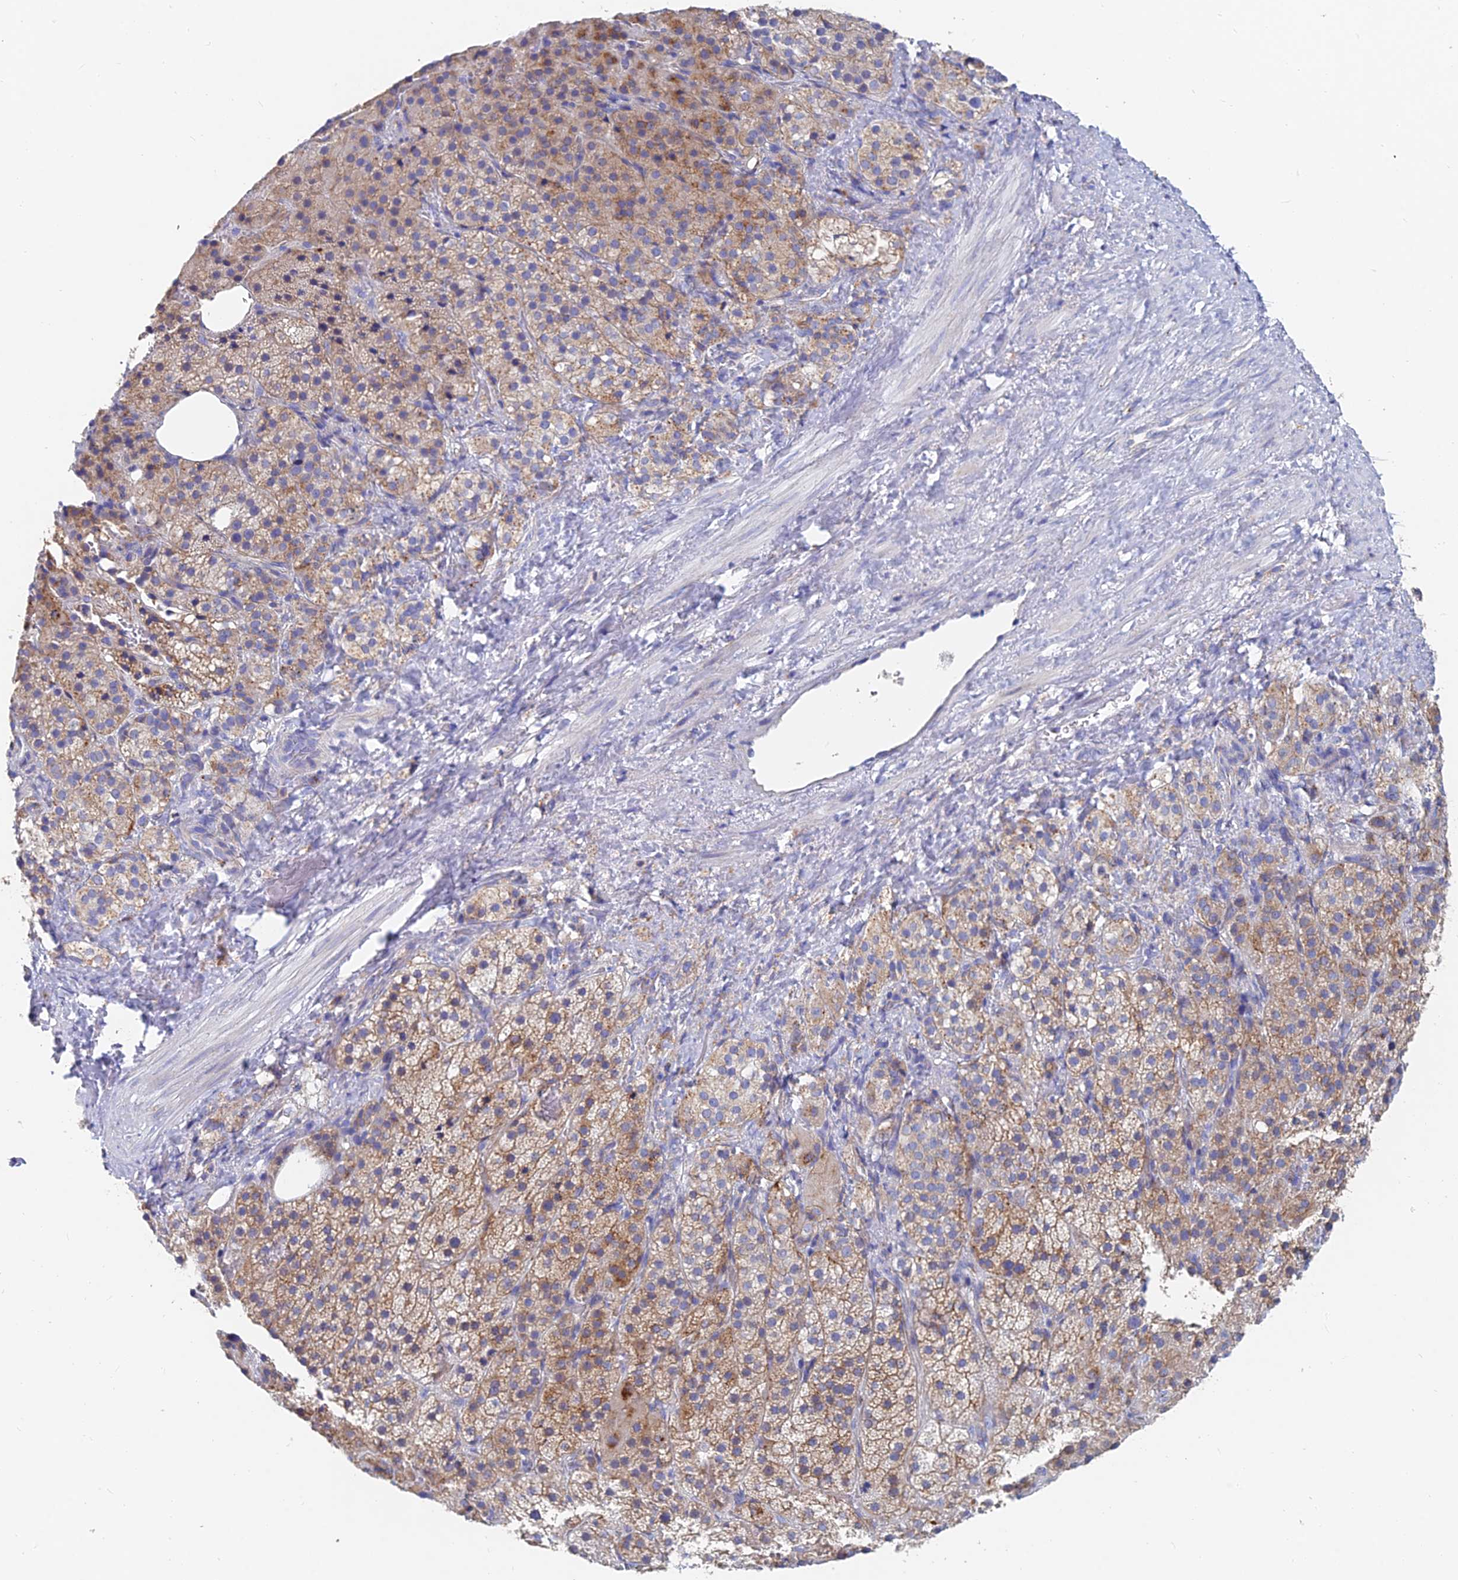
{"staining": {"intensity": "moderate", "quantity": ">75%", "location": "cytoplasmic/membranous"}, "tissue": "adrenal gland", "cell_type": "Glandular cells", "image_type": "normal", "snomed": [{"axis": "morphology", "description": "Normal tissue, NOS"}, {"axis": "topography", "description": "Adrenal gland"}], "caption": "This histopathology image displays immunohistochemistry (IHC) staining of unremarkable human adrenal gland, with medium moderate cytoplasmic/membranous positivity in about >75% of glandular cells.", "gene": "SPNS1", "patient": {"sex": "female", "age": 59}}